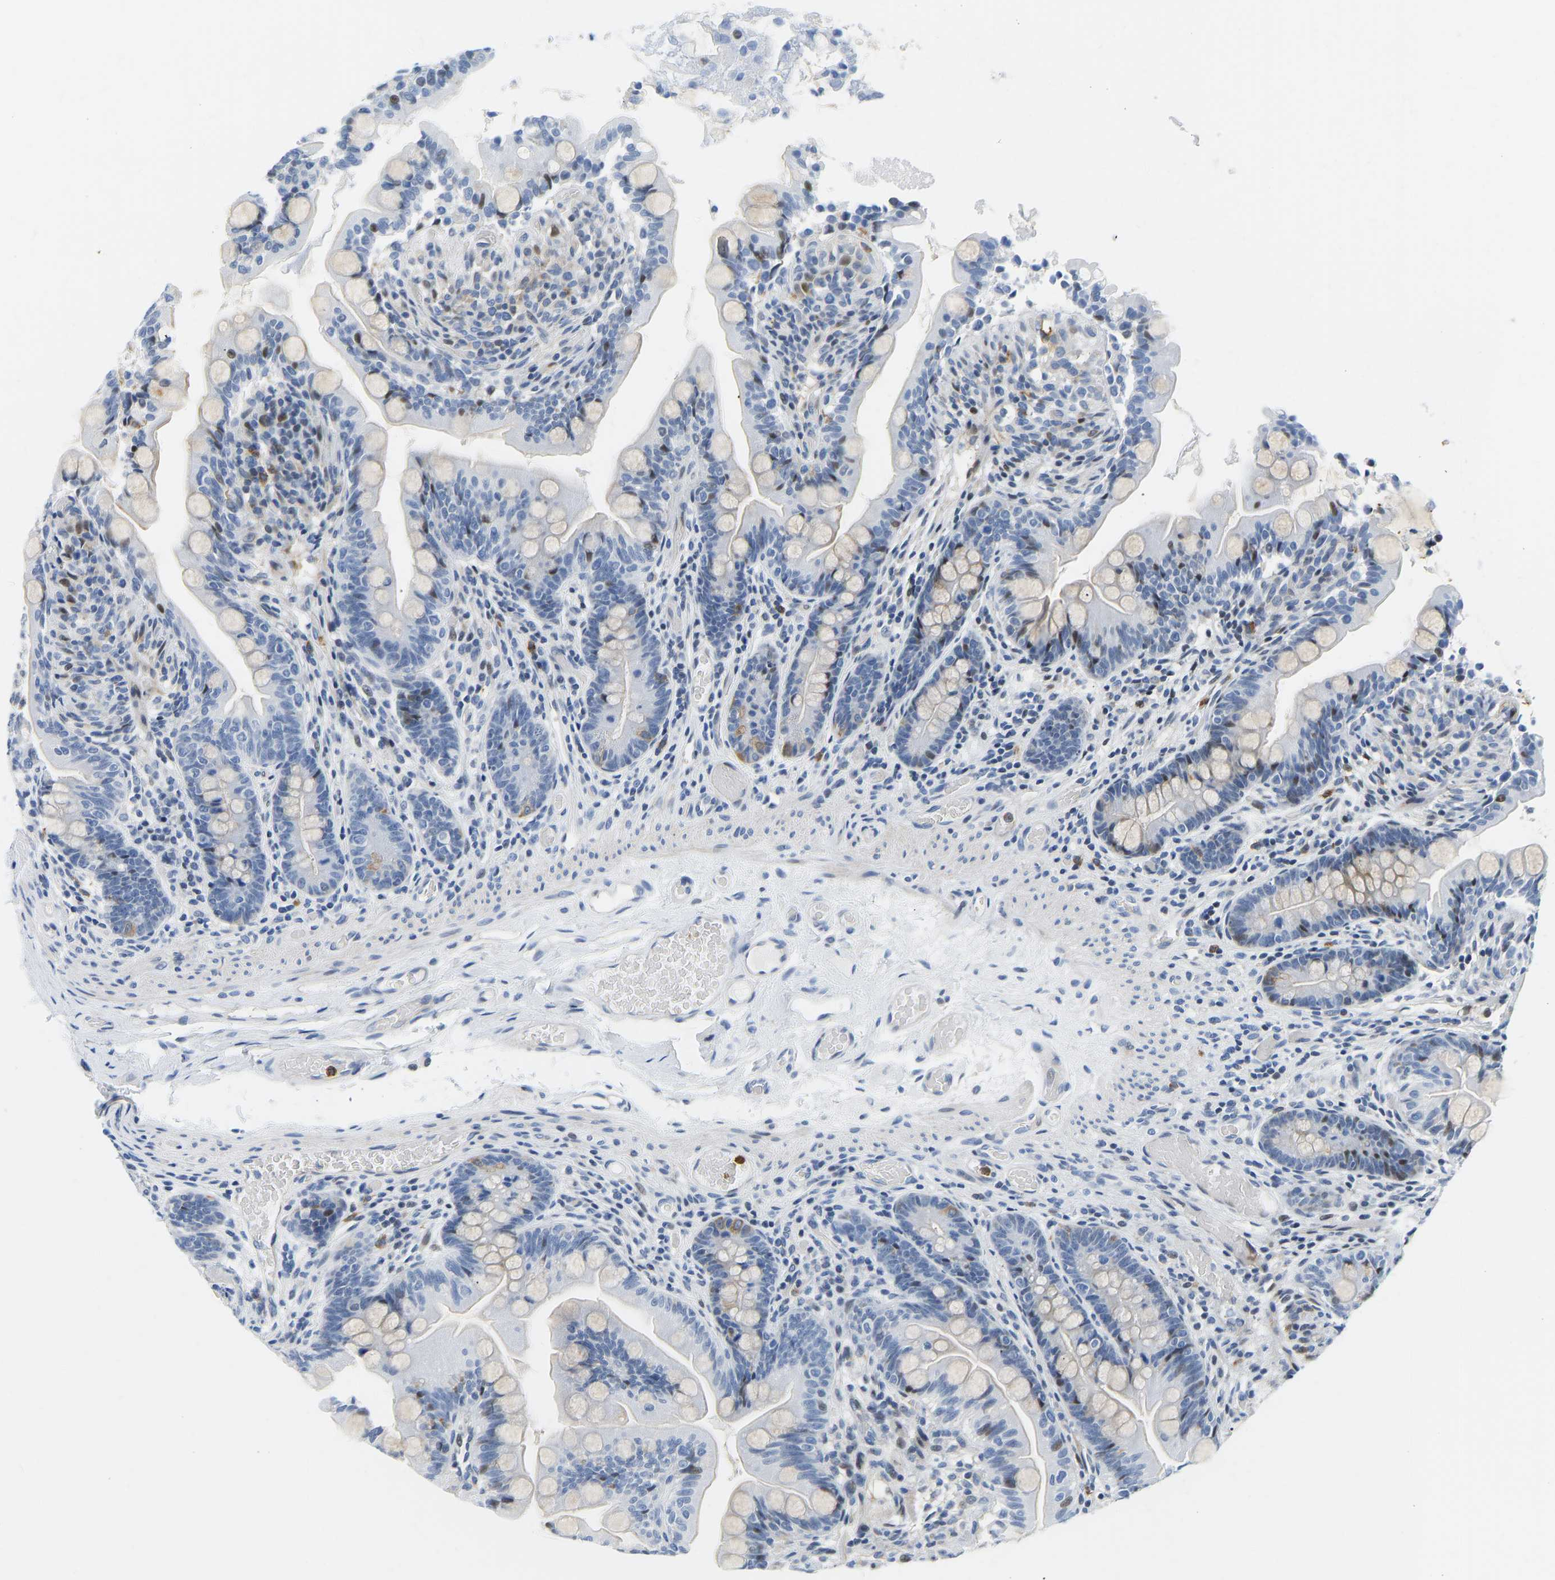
{"staining": {"intensity": "moderate", "quantity": "<25%", "location": "cytoplasmic/membranous"}, "tissue": "small intestine", "cell_type": "Glandular cells", "image_type": "normal", "snomed": [{"axis": "morphology", "description": "Normal tissue, NOS"}, {"axis": "topography", "description": "Small intestine"}], "caption": "IHC image of benign small intestine: human small intestine stained using immunohistochemistry (IHC) demonstrates low levels of moderate protein expression localized specifically in the cytoplasmic/membranous of glandular cells, appearing as a cytoplasmic/membranous brown color.", "gene": "HDAC5", "patient": {"sex": "female", "age": 56}}